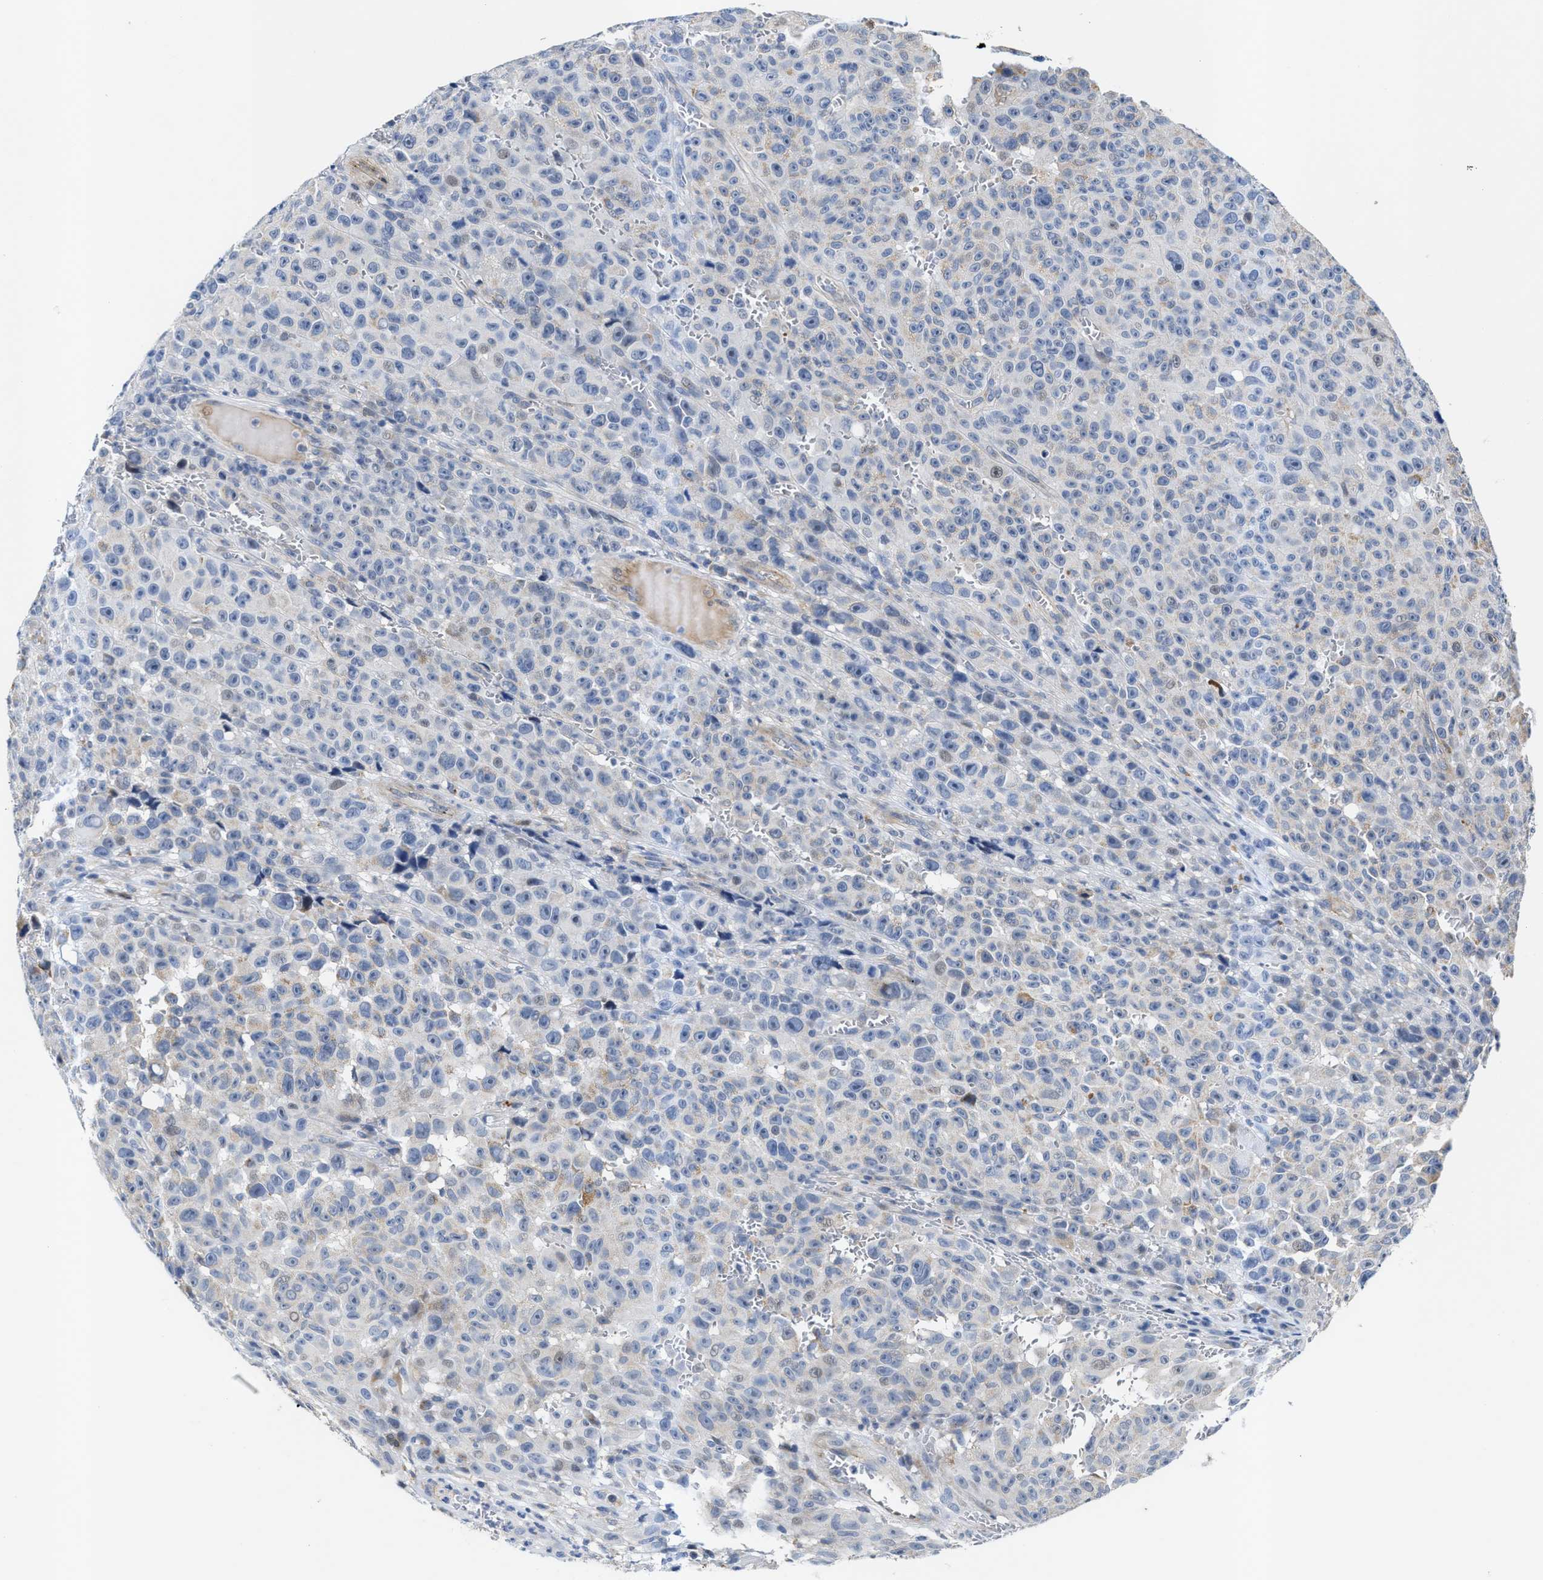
{"staining": {"intensity": "negative", "quantity": "none", "location": "none"}, "tissue": "melanoma", "cell_type": "Tumor cells", "image_type": "cancer", "snomed": [{"axis": "morphology", "description": "Malignant melanoma, NOS"}, {"axis": "topography", "description": "Skin"}], "caption": "High magnification brightfield microscopy of malignant melanoma stained with DAB (brown) and counterstained with hematoxylin (blue): tumor cells show no significant expression. (DAB (3,3'-diaminobenzidine) immunohistochemistry (IHC), high magnification).", "gene": "JAG1", "patient": {"sex": "female", "age": 82}}